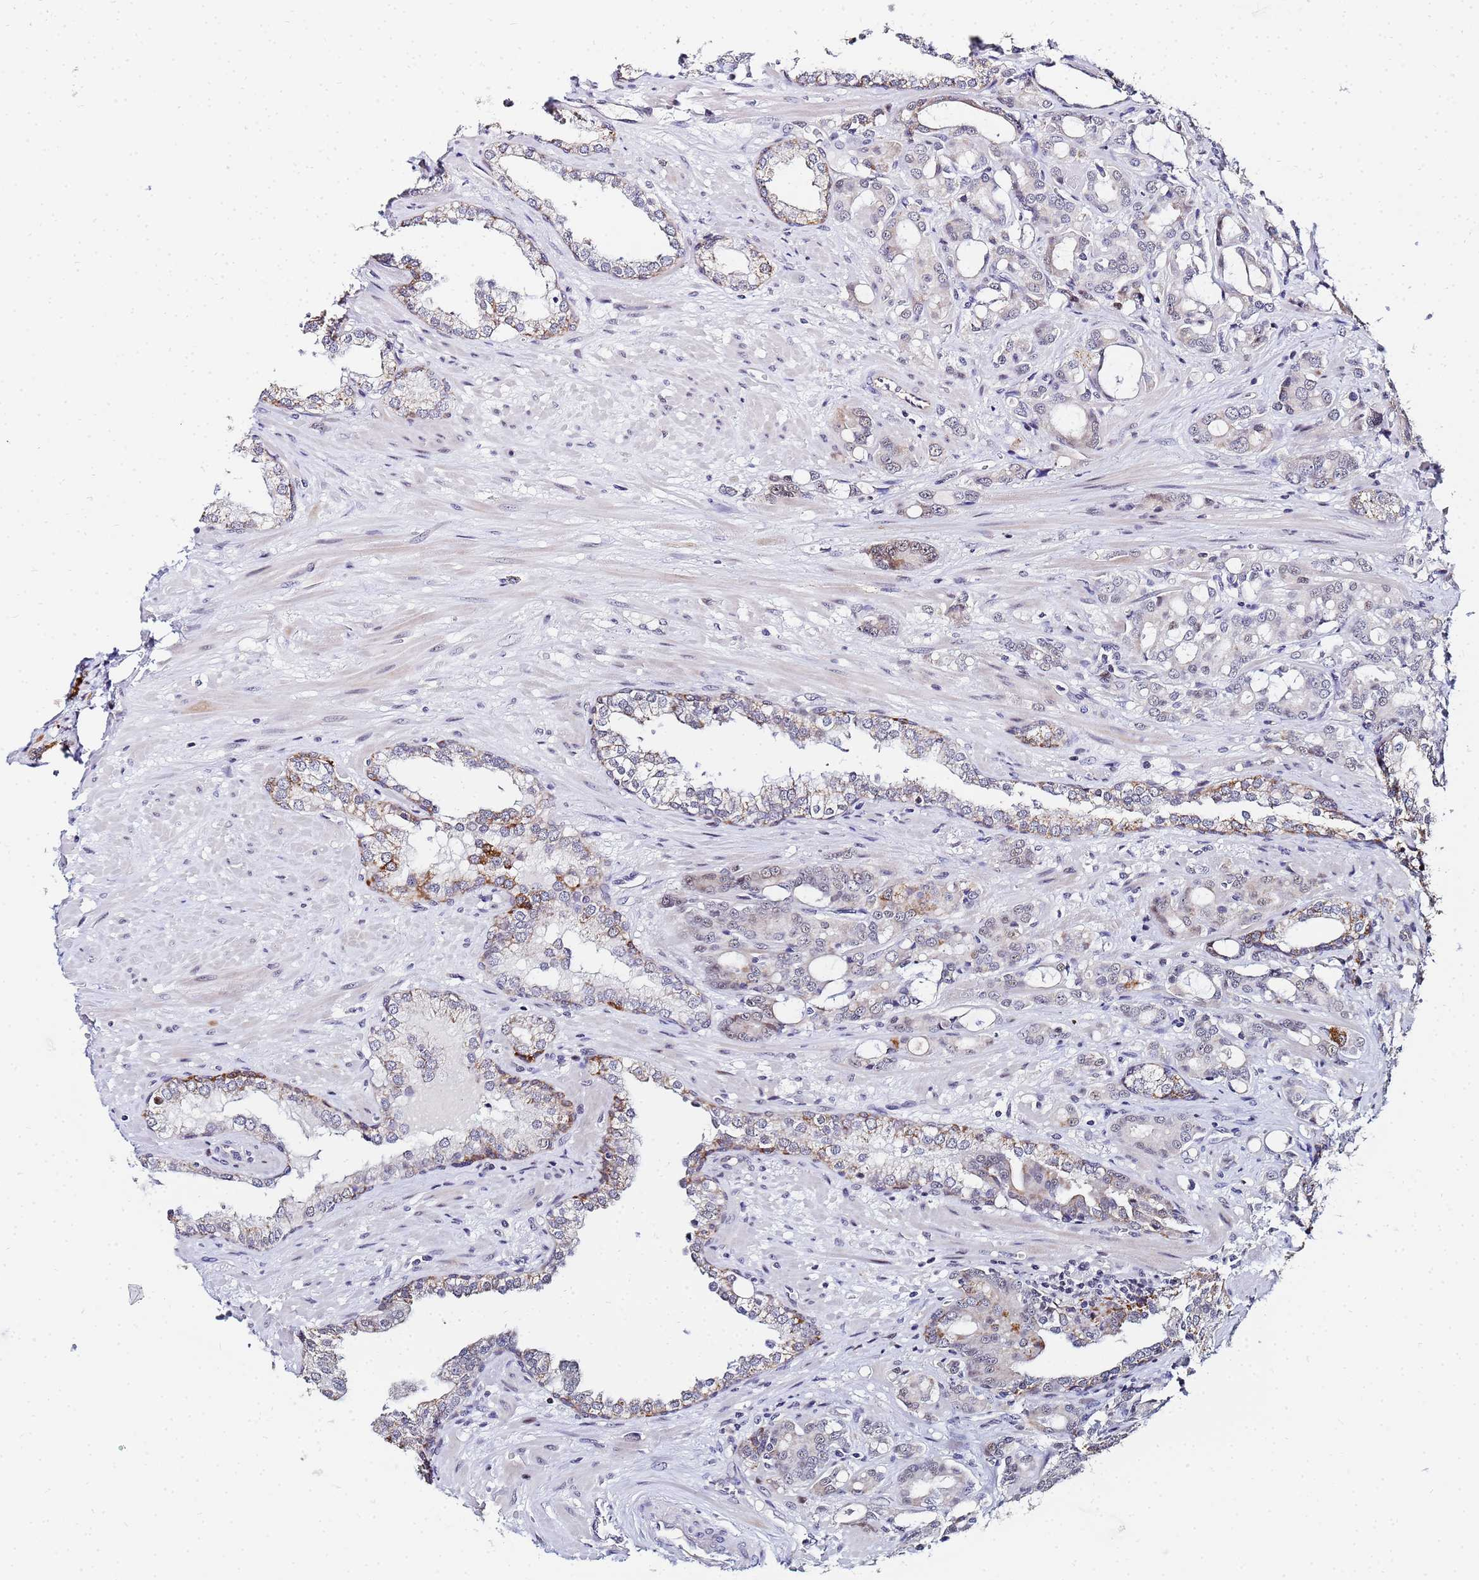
{"staining": {"intensity": "weak", "quantity": "<25%", "location": "cytoplasmic/membranous"}, "tissue": "prostate cancer", "cell_type": "Tumor cells", "image_type": "cancer", "snomed": [{"axis": "morphology", "description": "Adenocarcinoma, High grade"}, {"axis": "topography", "description": "Prostate"}], "caption": "This is an immunohistochemistry histopathology image of human prostate cancer. There is no expression in tumor cells.", "gene": "CKMT1A", "patient": {"sex": "male", "age": 72}}